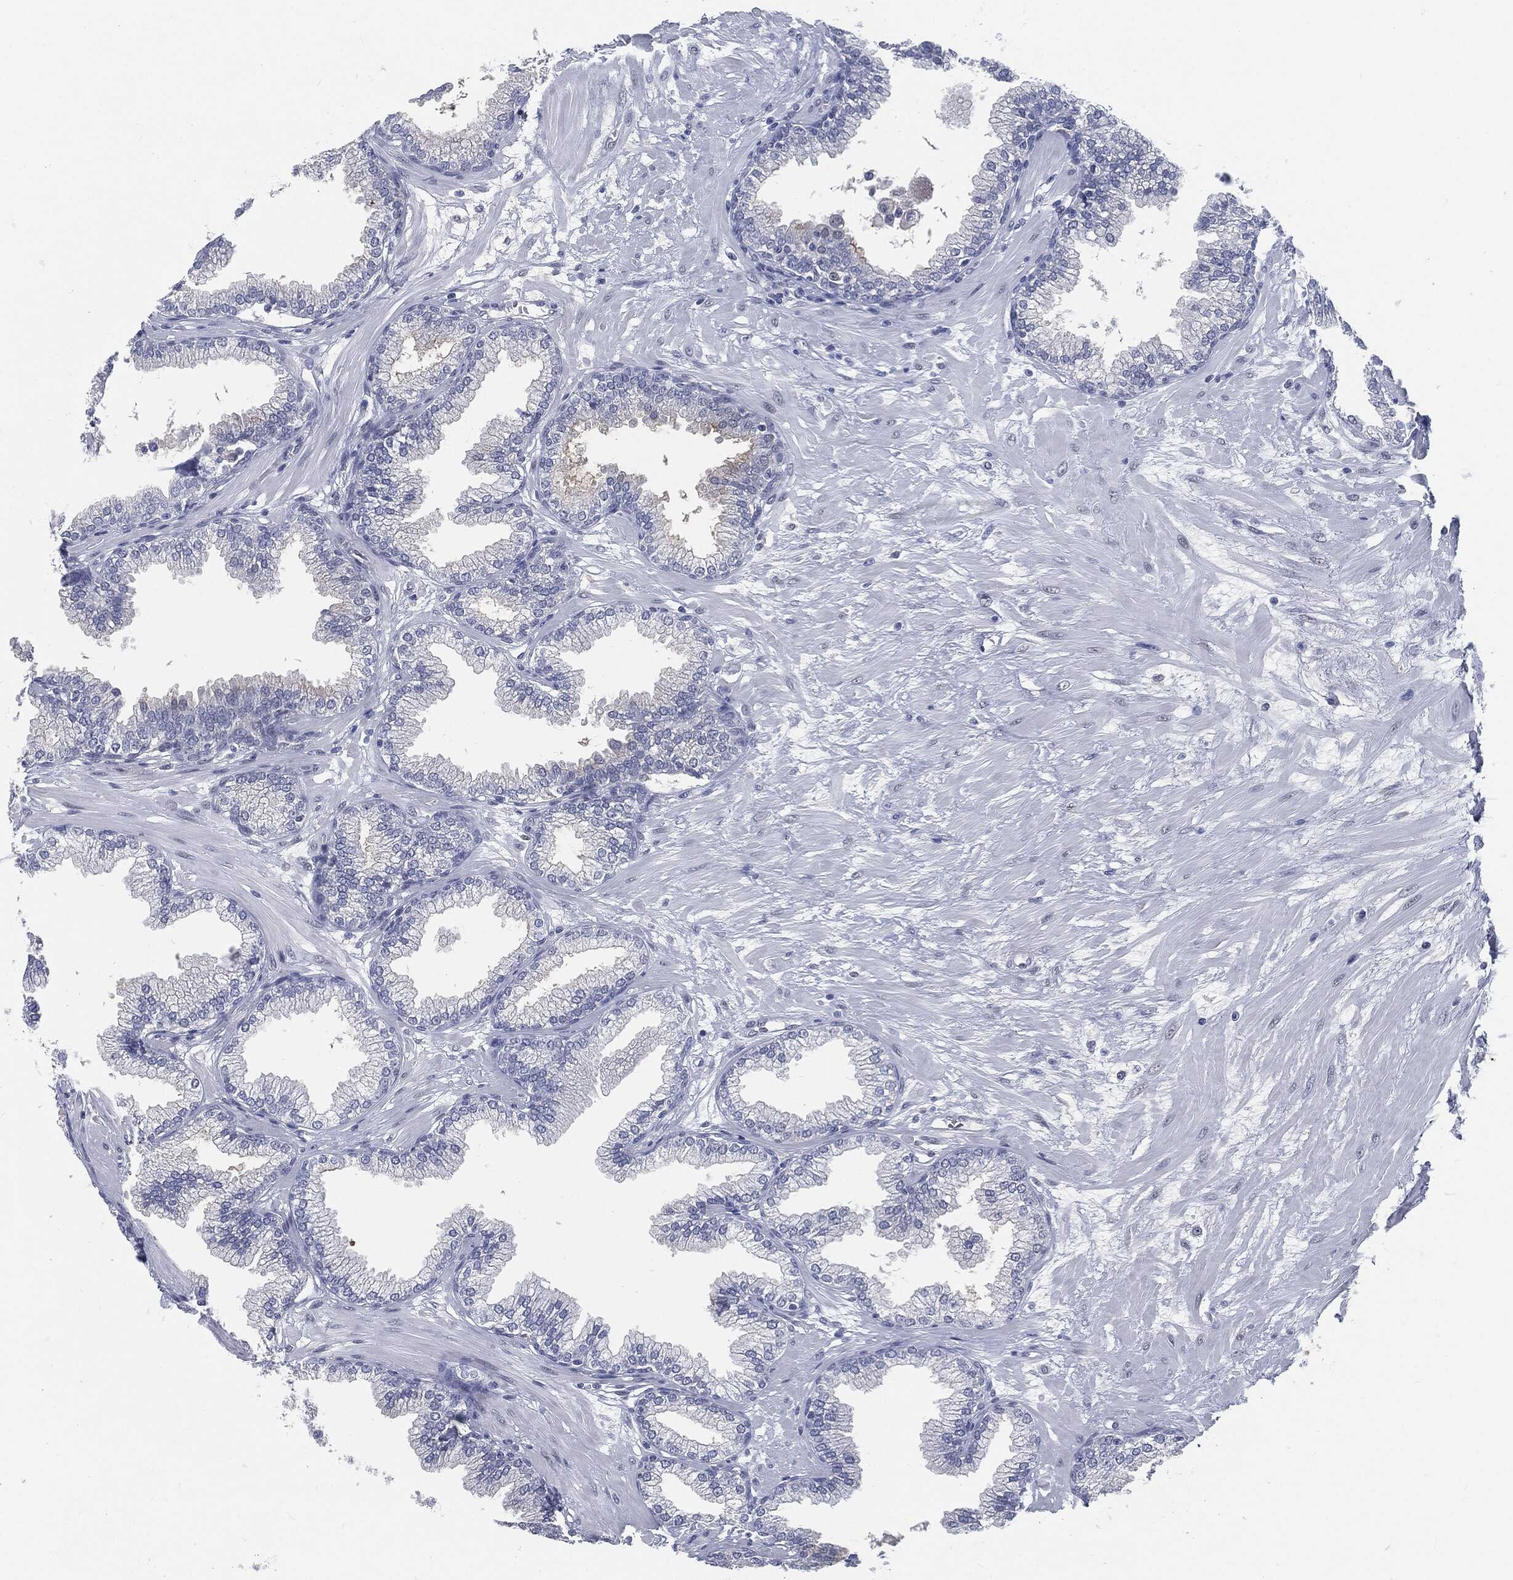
{"staining": {"intensity": "strong", "quantity": "<25%", "location": "cytoplasmic/membranous"}, "tissue": "prostate", "cell_type": "Glandular cells", "image_type": "normal", "snomed": [{"axis": "morphology", "description": "Normal tissue, NOS"}, {"axis": "topography", "description": "Prostate"}], "caption": "Immunohistochemistry (IHC) histopathology image of normal prostate: human prostate stained using immunohistochemistry demonstrates medium levels of strong protein expression localized specifically in the cytoplasmic/membranous of glandular cells, appearing as a cytoplasmic/membranous brown color.", "gene": "PROM1", "patient": {"sex": "male", "age": 64}}